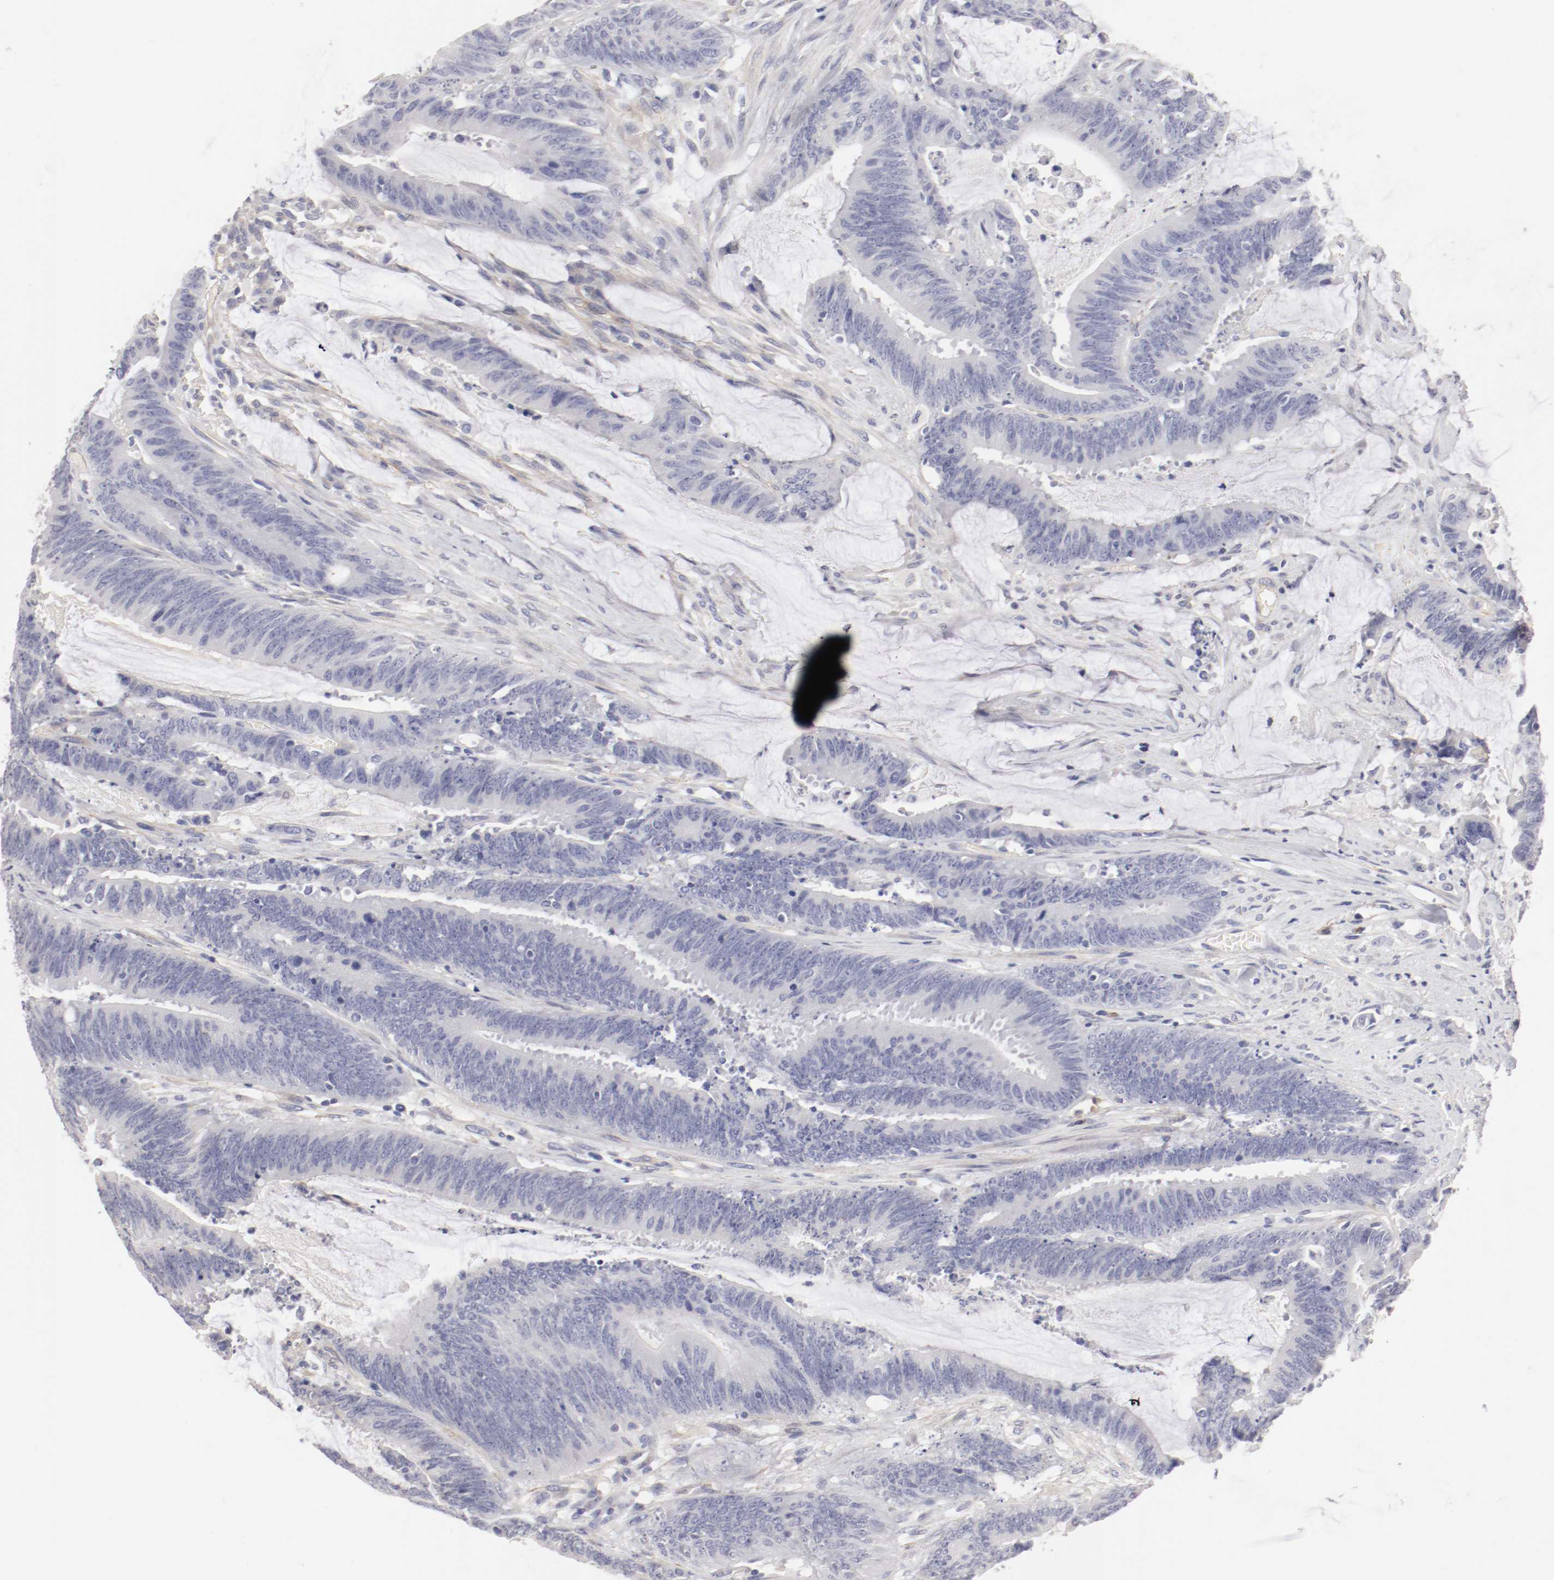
{"staining": {"intensity": "negative", "quantity": "none", "location": "none"}, "tissue": "colorectal cancer", "cell_type": "Tumor cells", "image_type": "cancer", "snomed": [{"axis": "morphology", "description": "Adenocarcinoma, NOS"}, {"axis": "topography", "description": "Rectum"}], "caption": "There is no significant expression in tumor cells of colorectal cancer (adenocarcinoma).", "gene": "LAX1", "patient": {"sex": "female", "age": 66}}